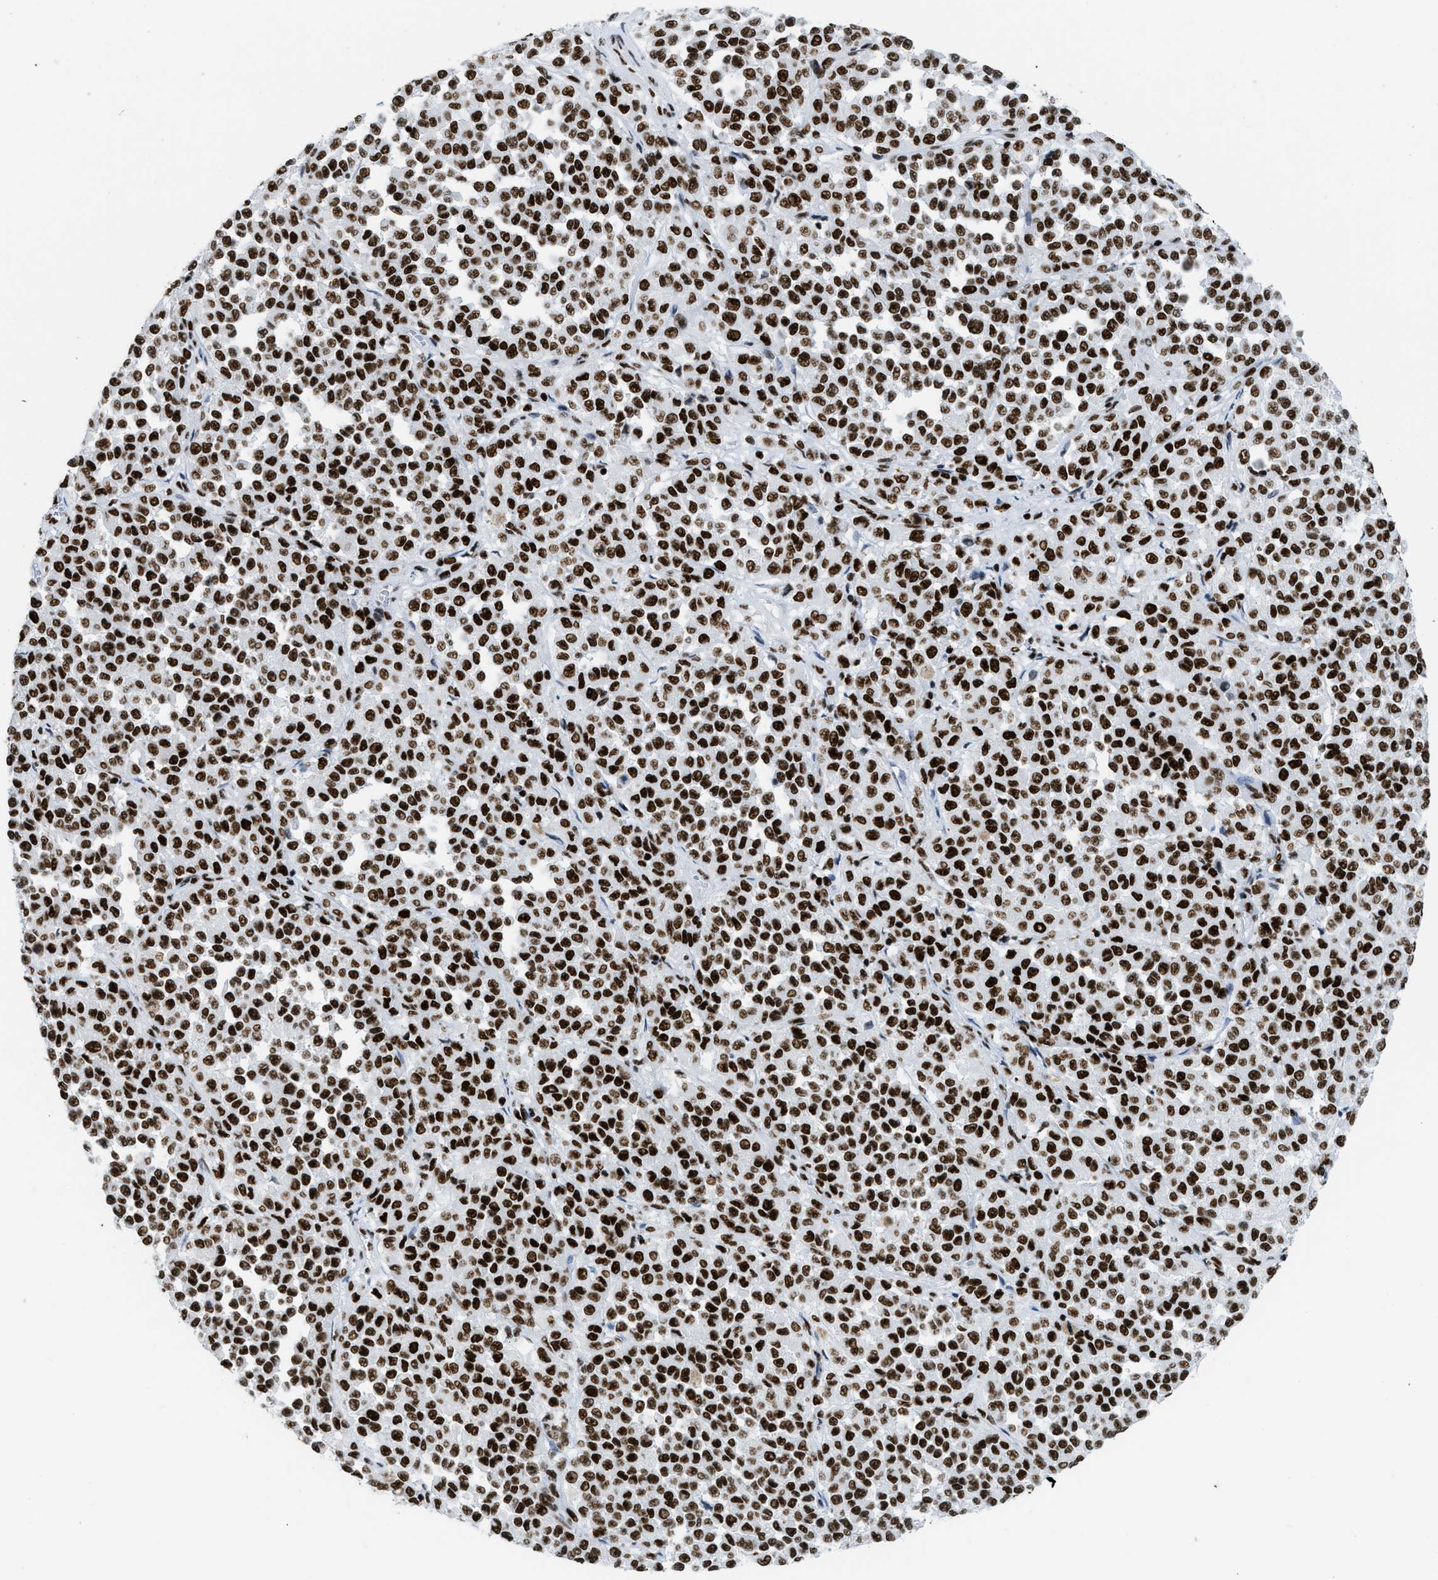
{"staining": {"intensity": "strong", "quantity": ">75%", "location": "nuclear"}, "tissue": "melanoma", "cell_type": "Tumor cells", "image_type": "cancer", "snomed": [{"axis": "morphology", "description": "Malignant melanoma, Metastatic site"}, {"axis": "topography", "description": "Pancreas"}], "caption": "There is high levels of strong nuclear staining in tumor cells of malignant melanoma (metastatic site), as demonstrated by immunohistochemical staining (brown color).", "gene": "PIF1", "patient": {"sex": "female", "age": 30}}